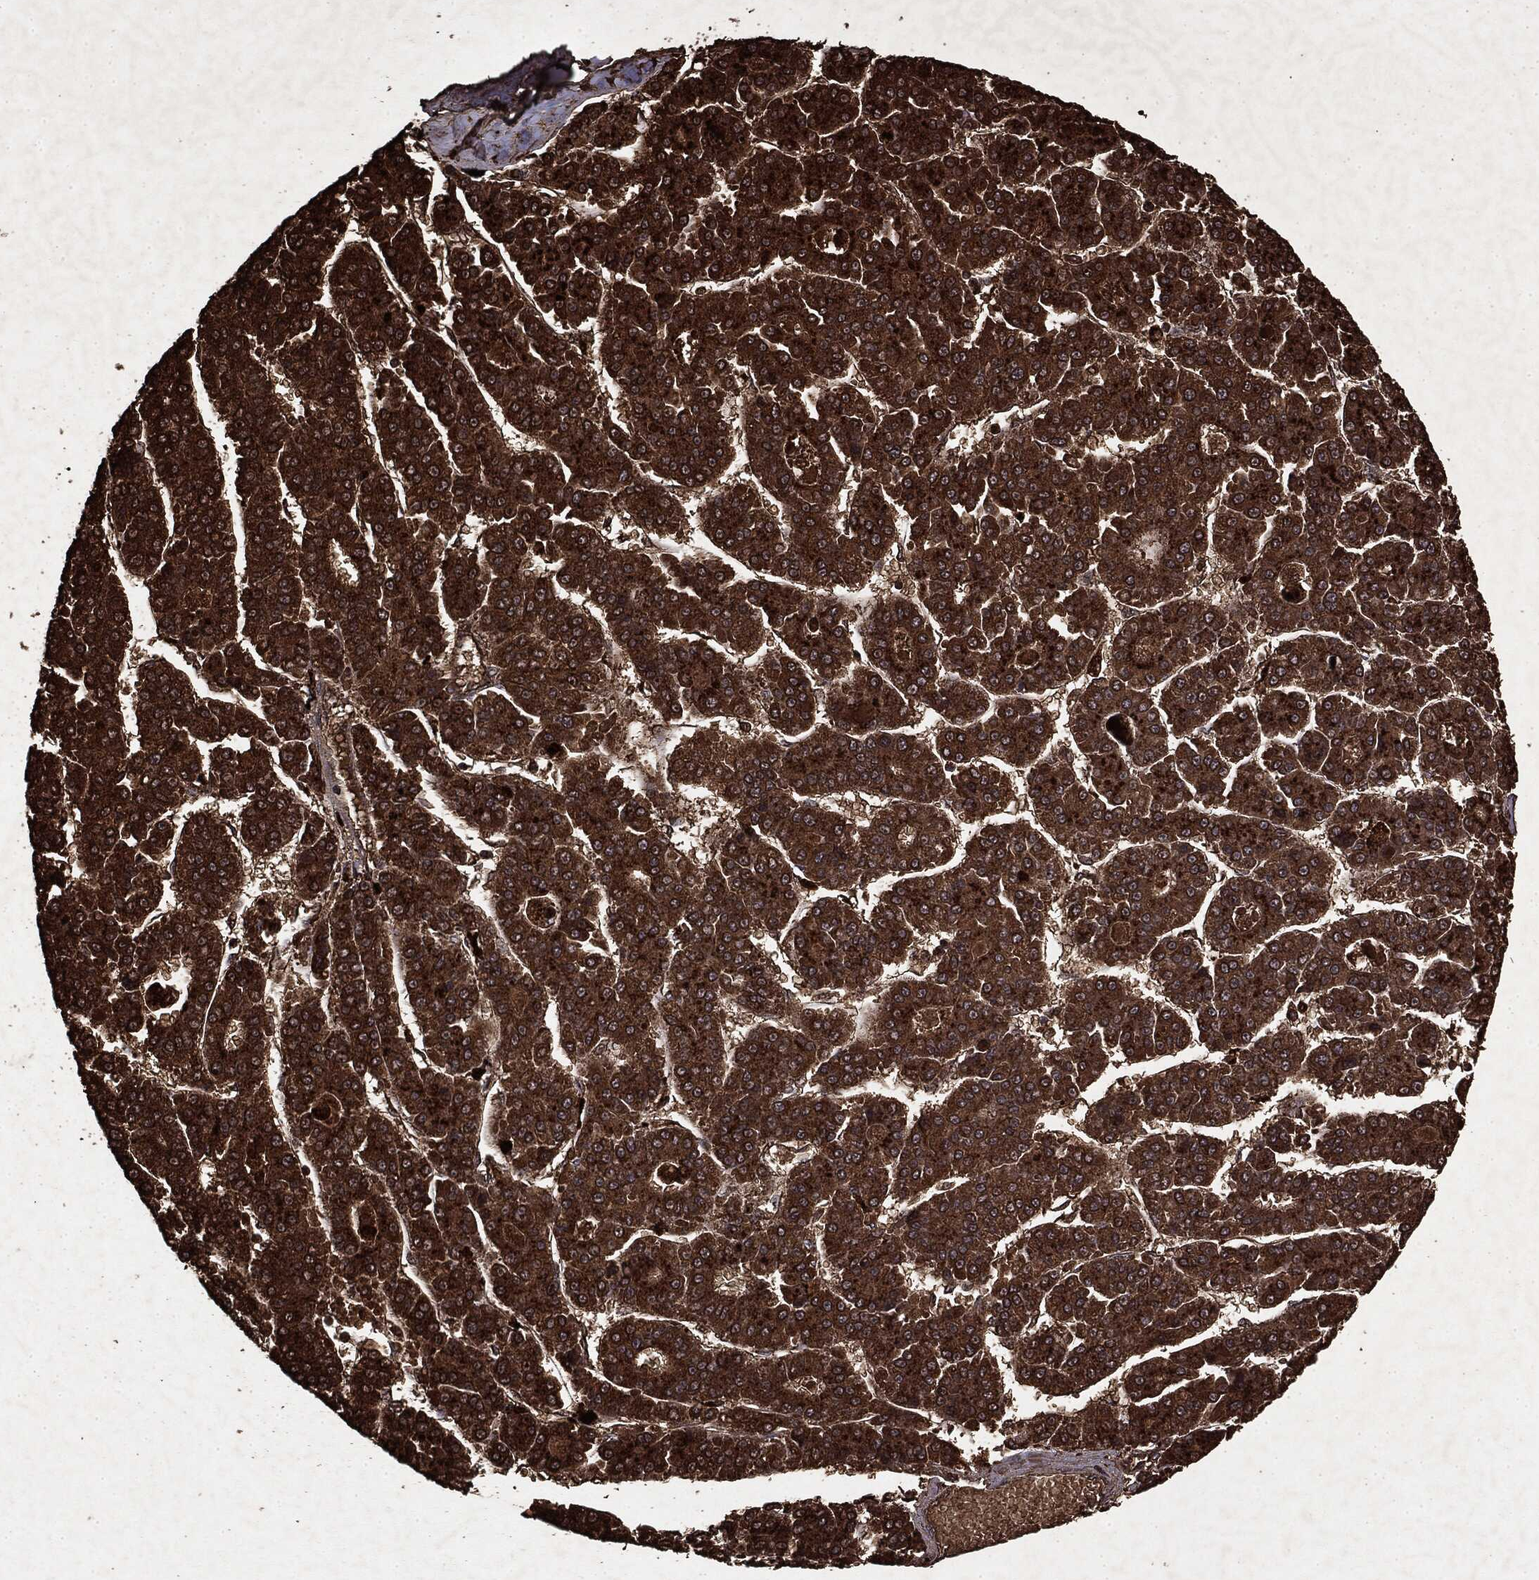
{"staining": {"intensity": "strong", "quantity": ">75%", "location": "cytoplasmic/membranous"}, "tissue": "liver cancer", "cell_type": "Tumor cells", "image_type": "cancer", "snomed": [{"axis": "morphology", "description": "Carcinoma, Hepatocellular, NOS"}, {"axis": "topography", "description": "Liver"}], "caption": "Immunohistochemical staining of liver cancer reveals high levels of strong cytoplasmic/membranous staining in about >75% of tumor cells.", "gene": "ARAF", "patient": {"sex": "male", "age": 70}}